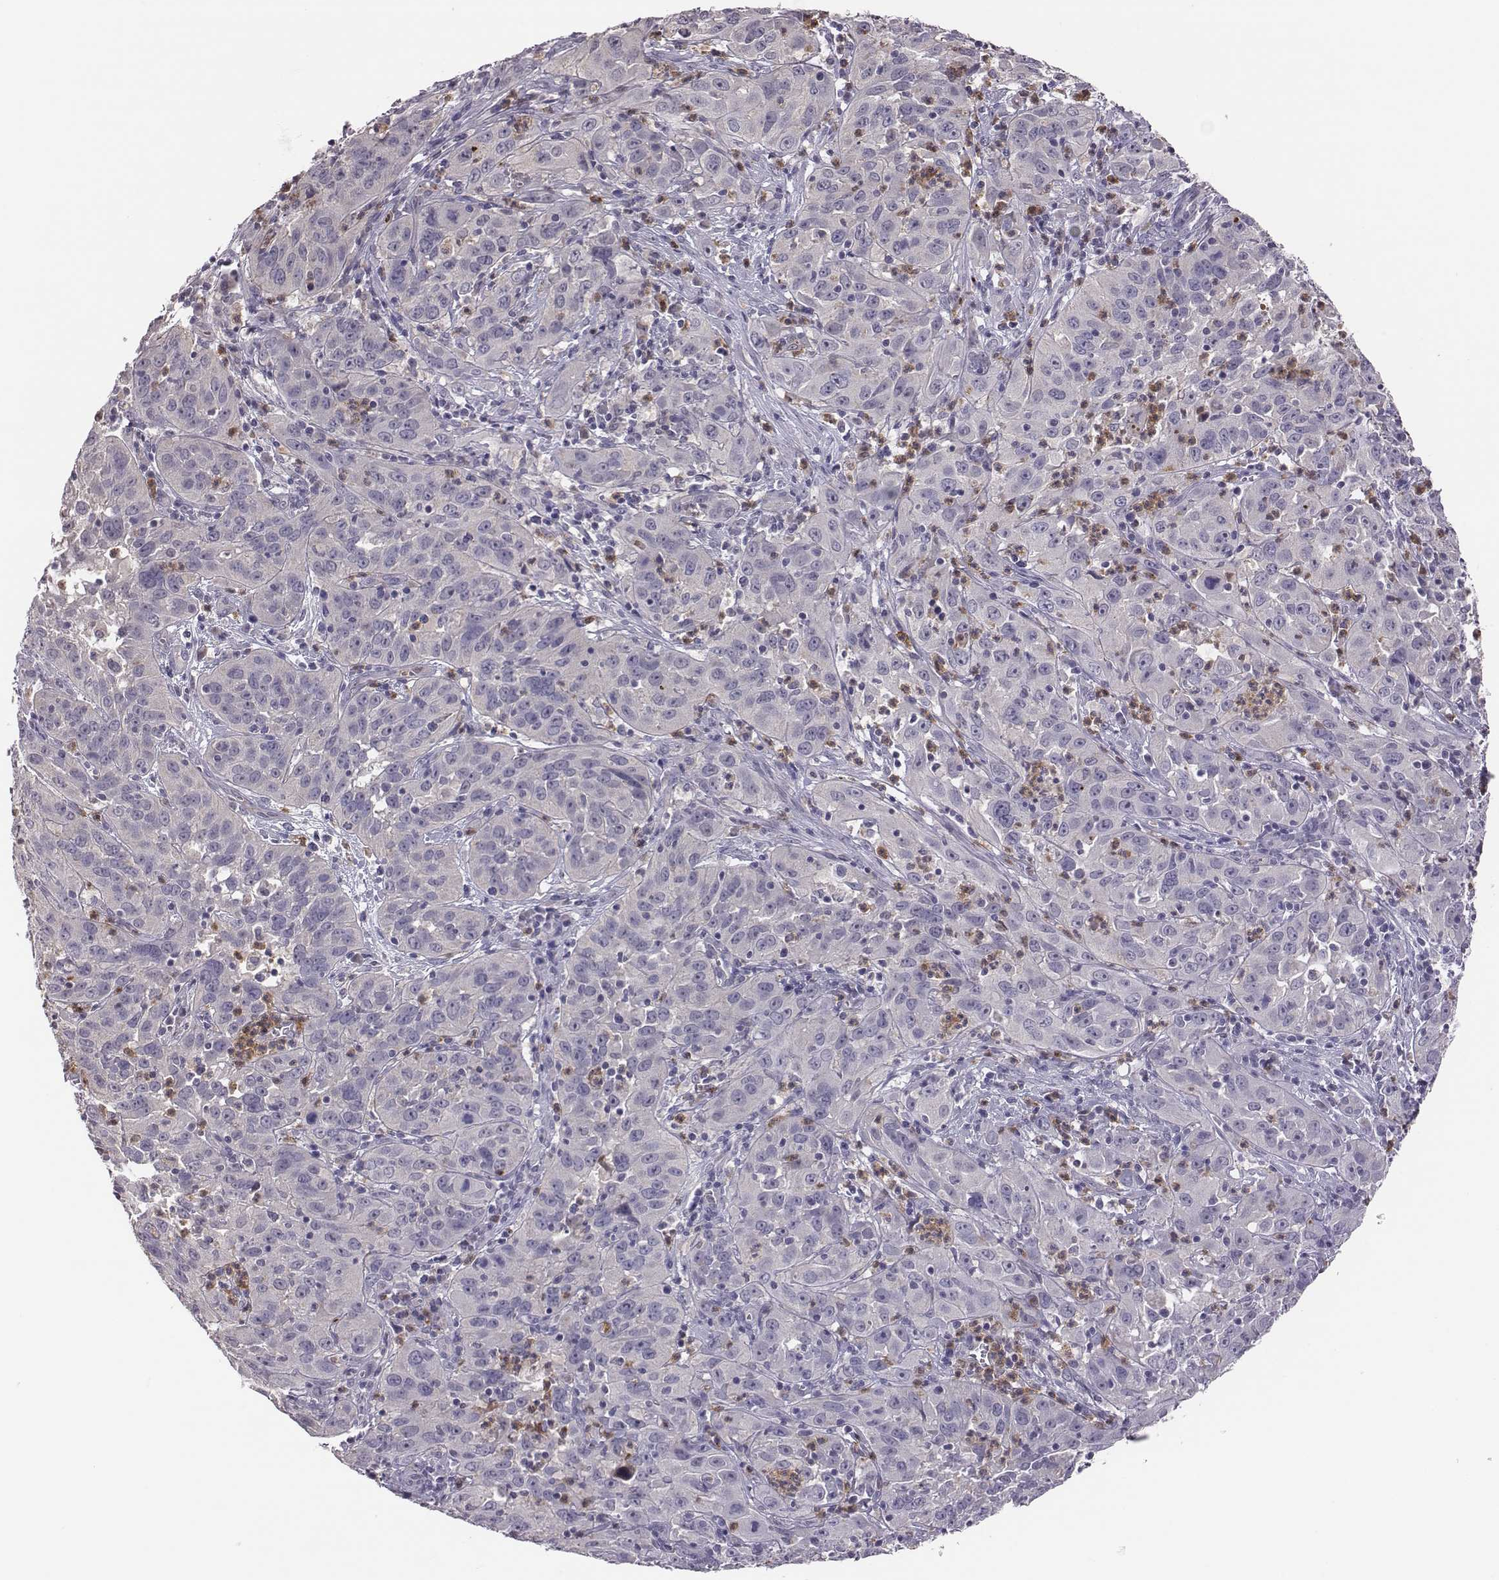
{"staining": {"intensity": "negative", "quantity": "none", "location": "none"}, "tissue": "cervical cancer", "cell_type": "Tumor cells", "image_type": "cancer", "snomed": [{"axis": "morphology", "description": "Squamous cell carcinoma, NOS"}, {"axis": "topography", "description": "Cervix"}], "caption": "Tumor cells show no significant expression in squamous cell carcinoma (cervical).", "gene": "KMO", "patient": {"sex": "female", "age": 32}}